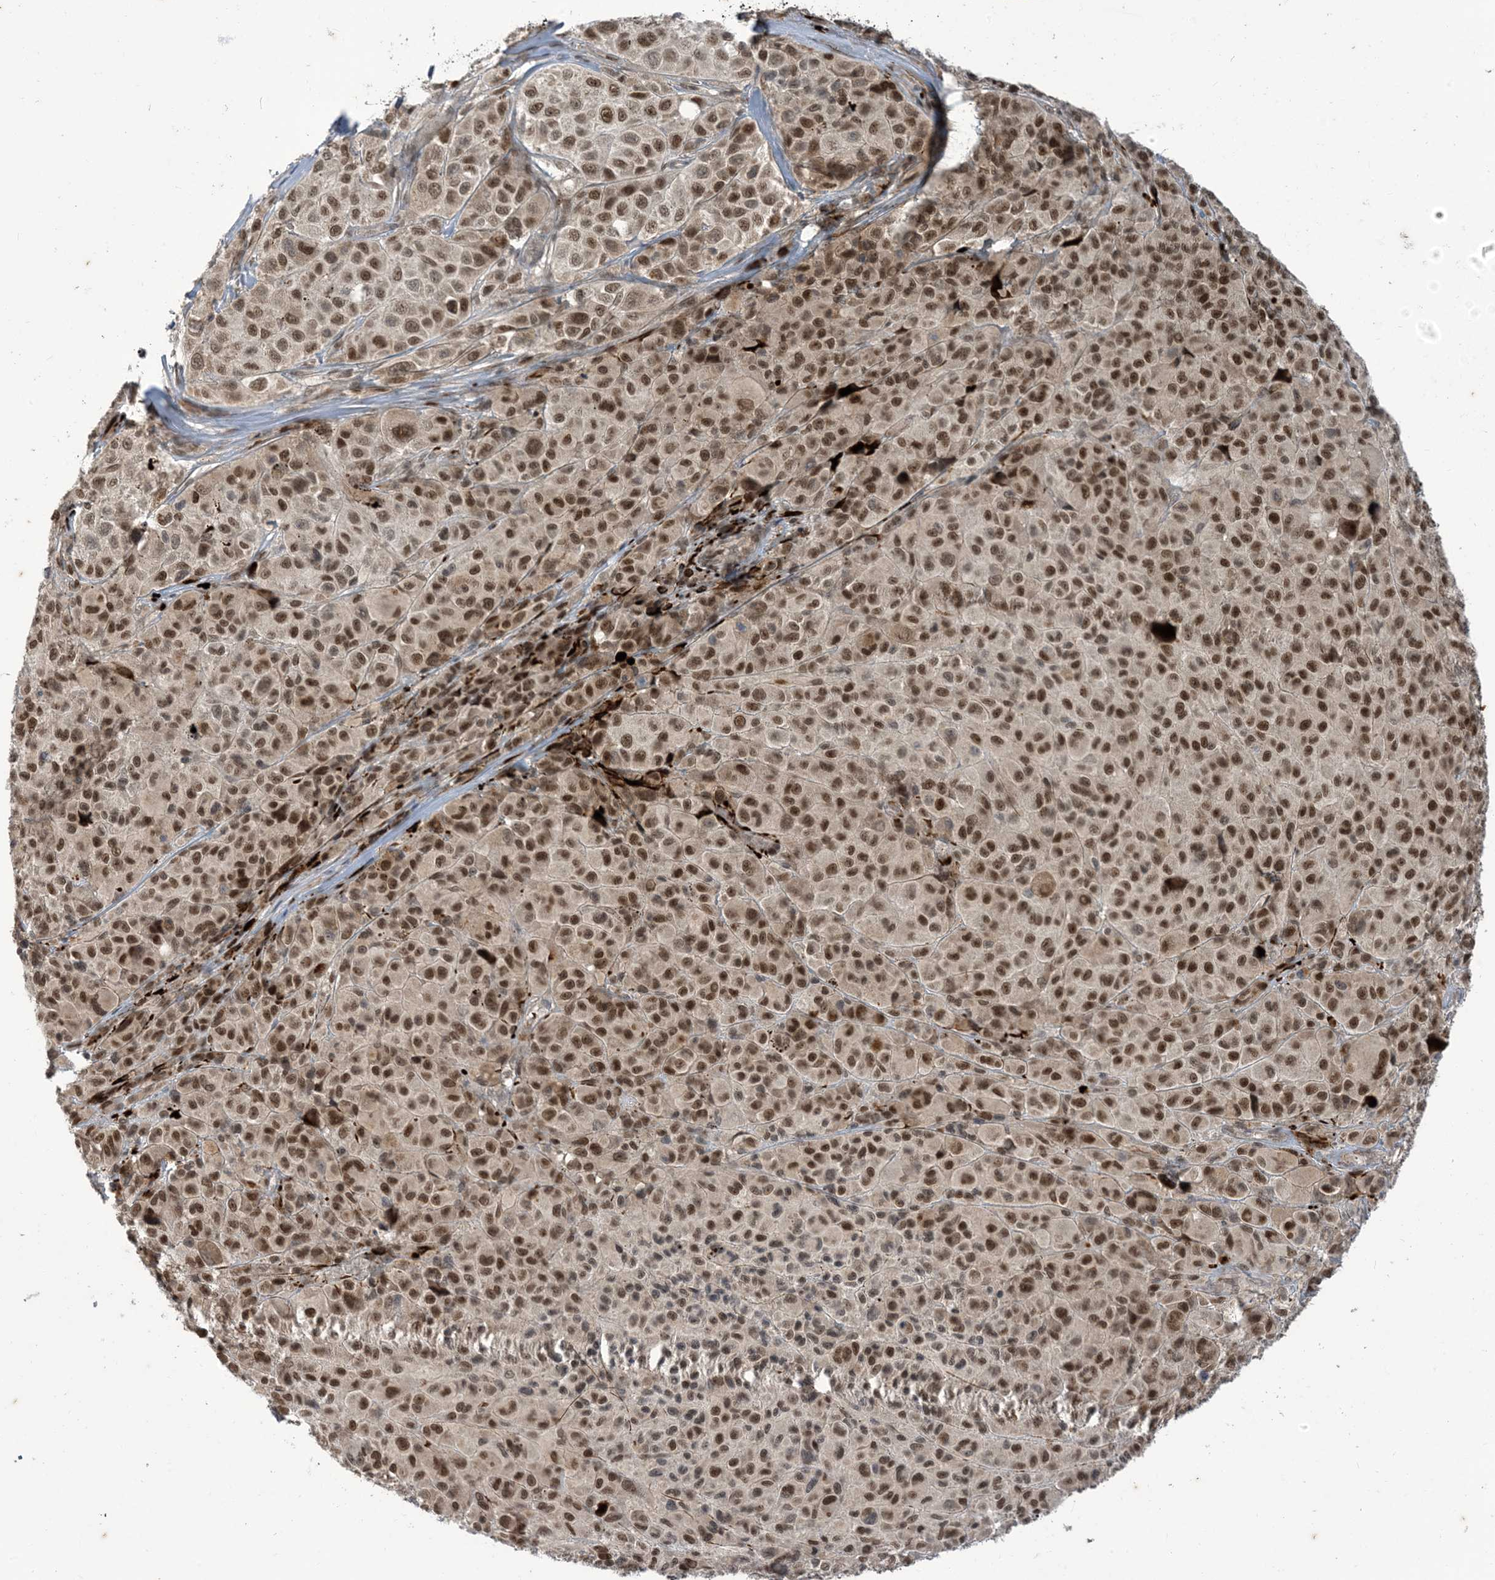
{"staining": {"intensity": "moderate", "quantity": ">75%", "location": "nuclear"}, "tissue": "melanoma", "cell_type": "Tumor cells", "image_type": "cancer", "snomed": [{"axis": "morphology", "description": "Malignant melanoma, NOS"}, {"axis": "topography", "description": "Skin of trunk"}], "caption": "Protein staining by immunohistochemistry displays moderate nuclear positivity in approximately >75% of tumor cells in melanoma.", "gene": "LAGE3", "patient": {"sex": "male", "age": 71}}